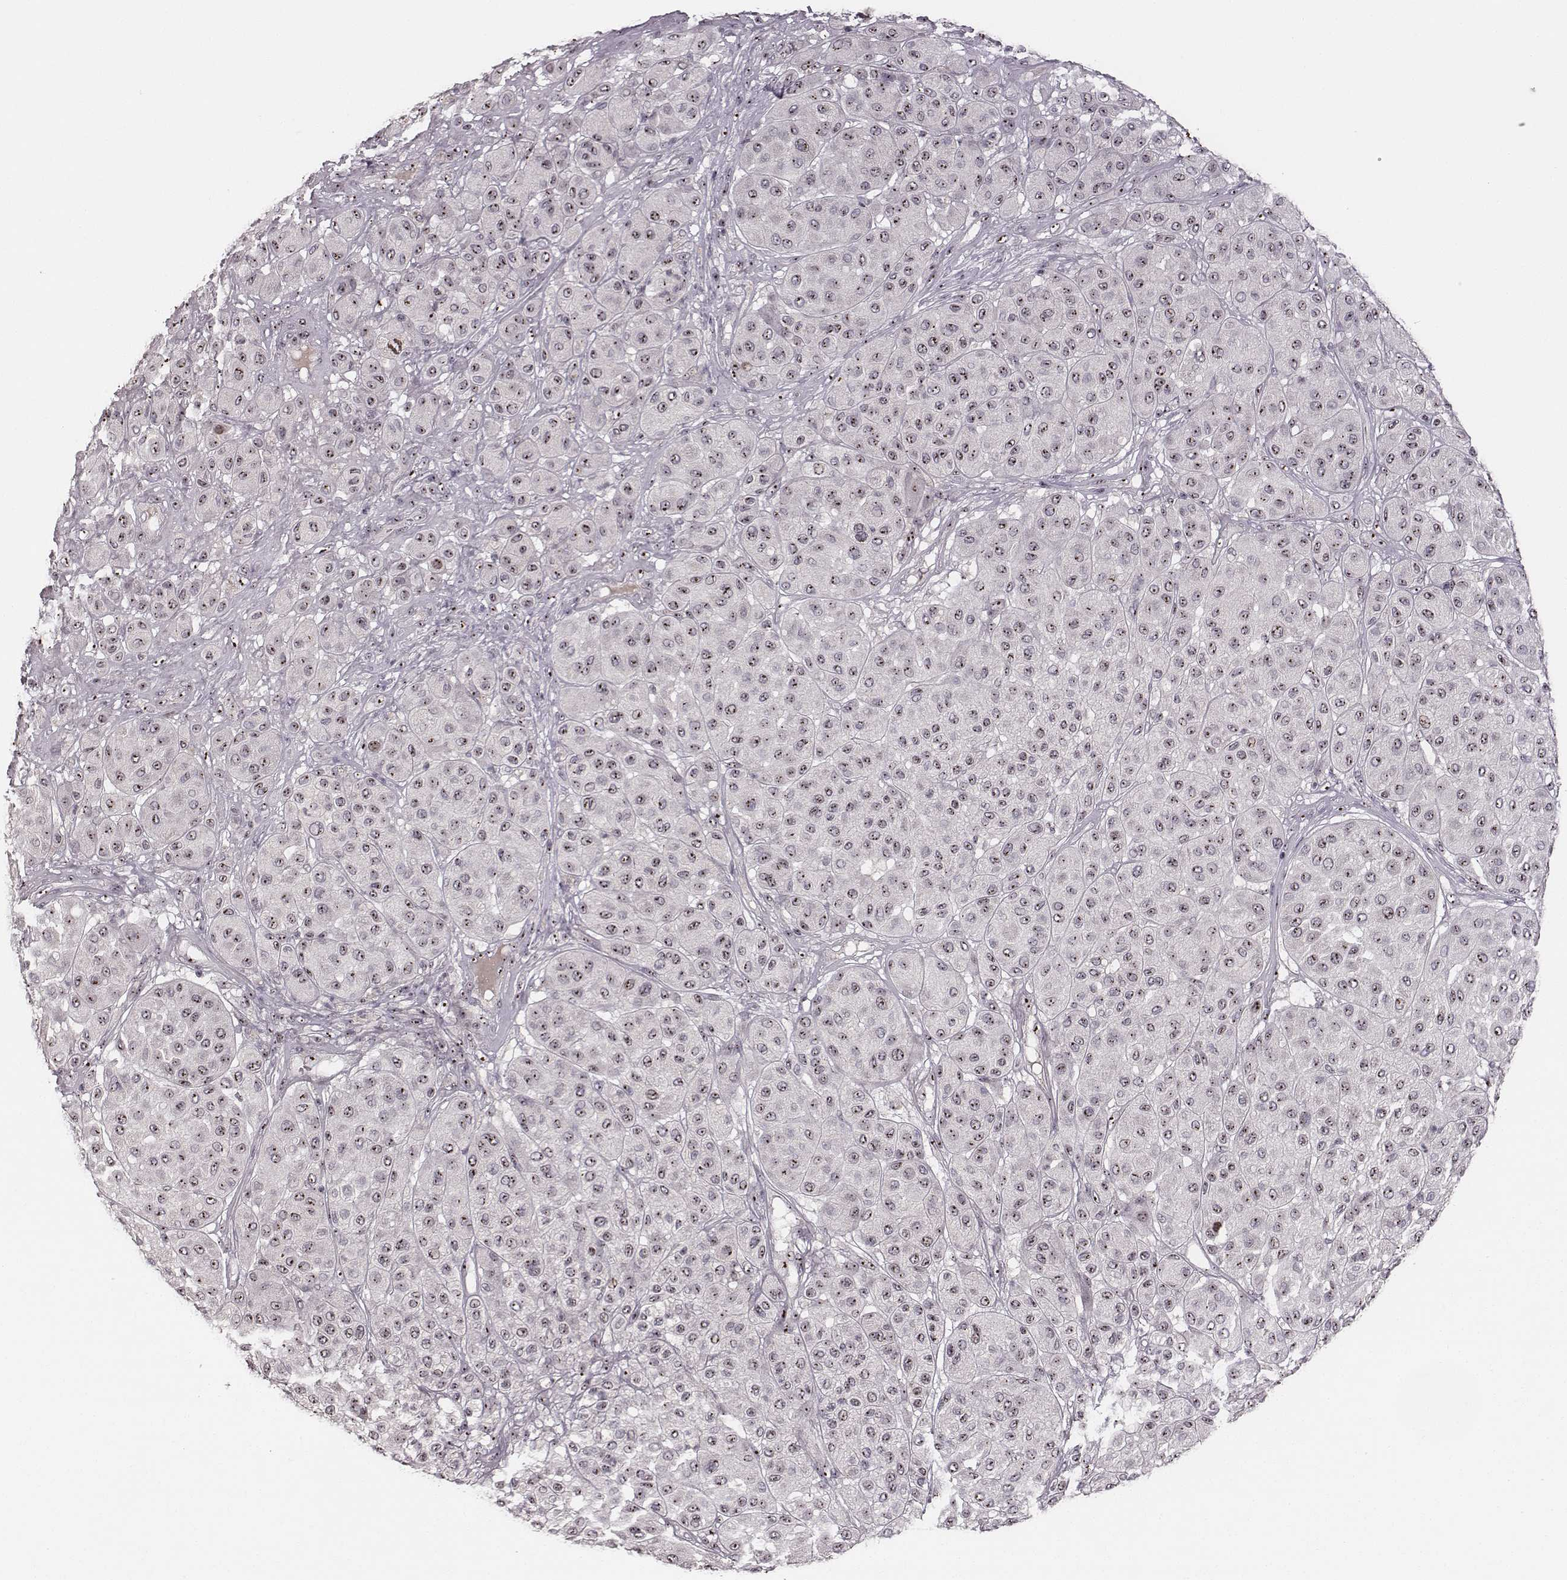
{"staining": {"intensity": "moderate", "quantity": ">75%", "location": "nuclear"}, "tissue": "melanoma", "cell_type": "Tumor cells", "image_type": "cancer", "snomed": [{"axis": "morphology", "description": "Malignant melanoma, Metastatic site"}, {"axis": "topography", "description": "Smooth muscle"}], "caption": "High-power microscopy captured an immunohistochemistry (IHC) image of melanoma, revealing moderate nuclear staining in about >75% of tumor cells. The staining is performed using DAB (3,3'-diaminobenzidine) brown chromogen to label protein expression. The nuclei are counter-stained blue using hematoxylin.", "gene": "NOP56", "patient": {"sex": "male", "age": 41}}